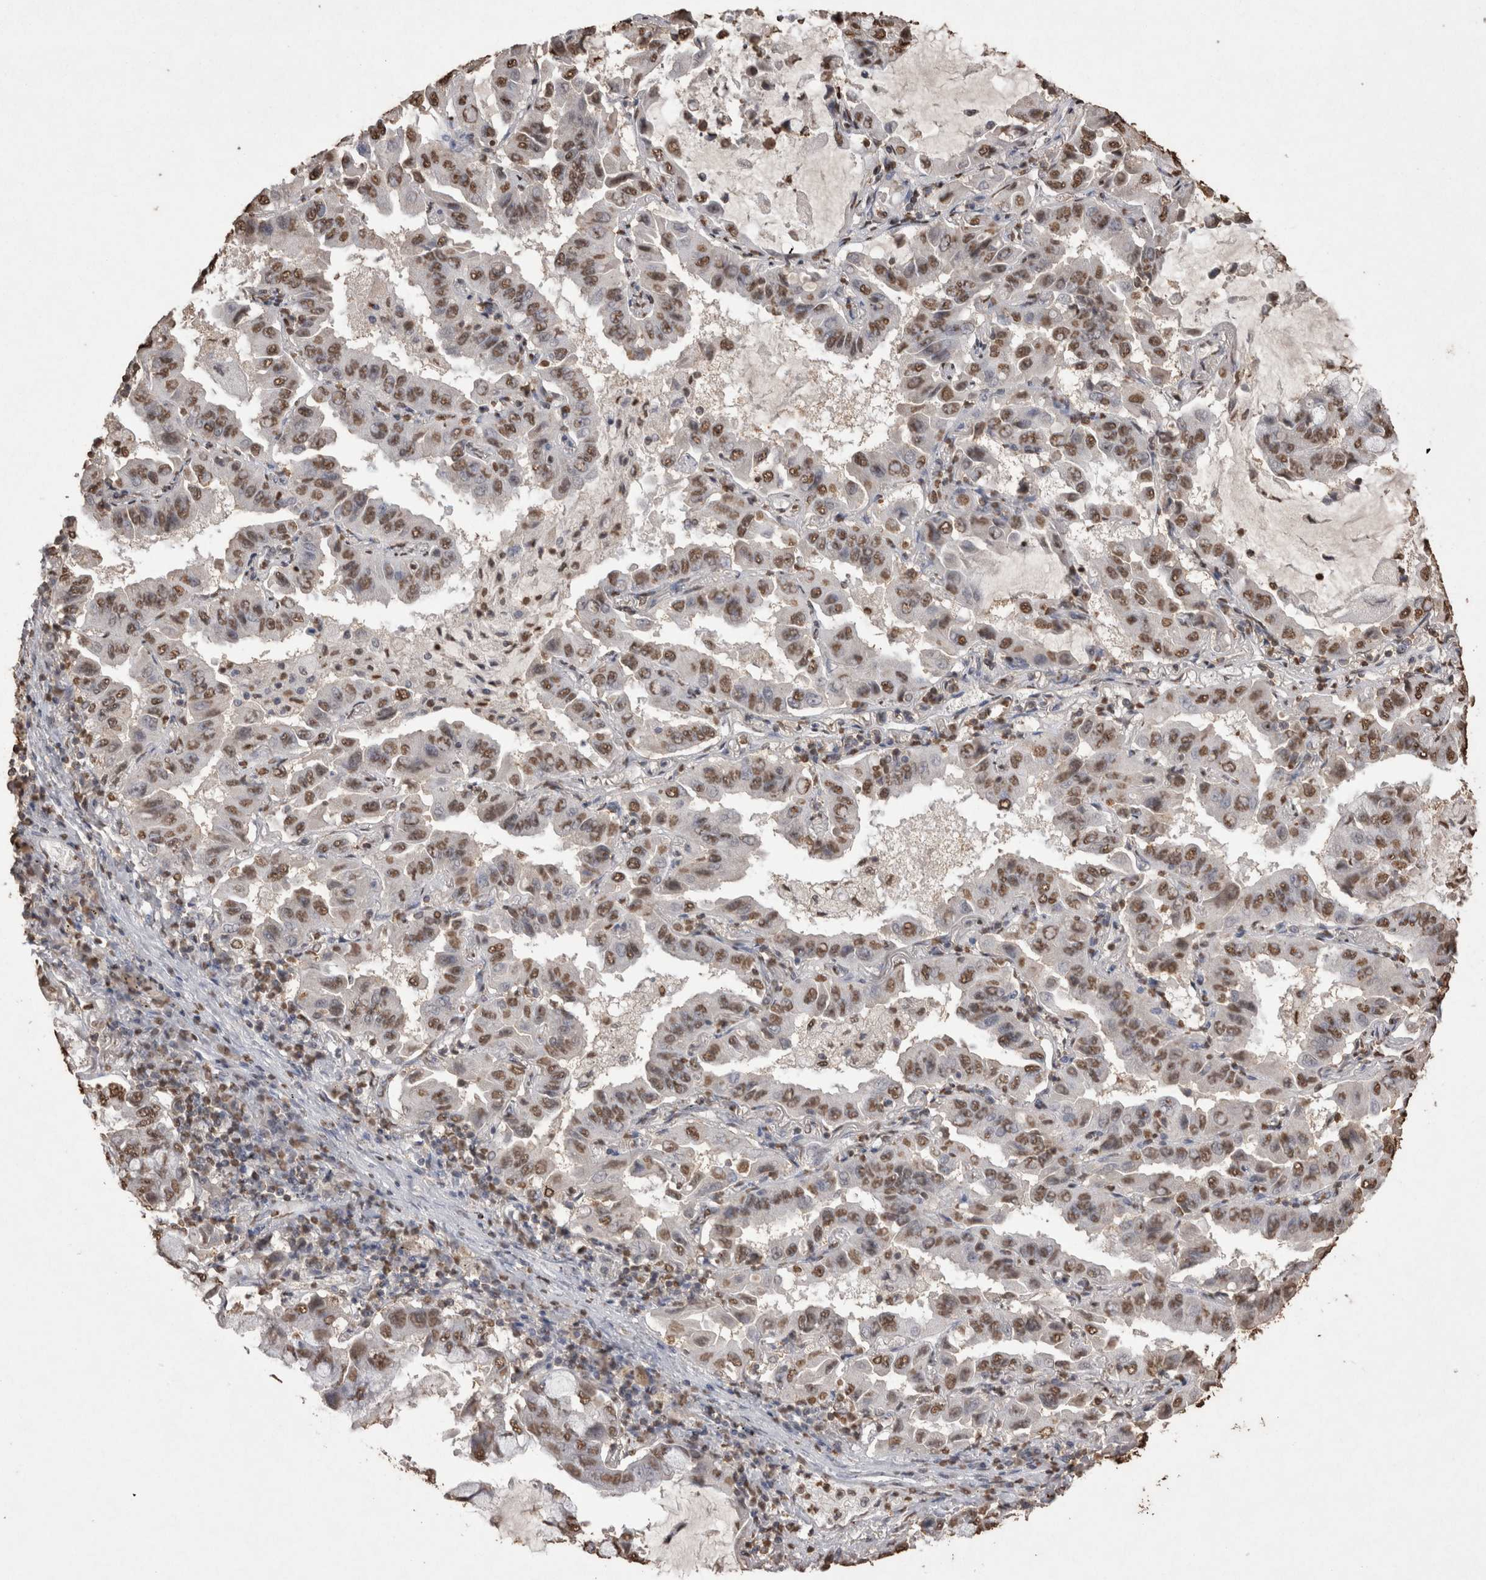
{"staining": {"intensity": "moderate", "quantity": ">75%", "location": "nuclear"}, "tissue": "lung cancer", "cell_type": "Tumor cells", "image_type": "cancer", "snomed": [{"axis": "morphology", "description": "Adenocarcinoma, NOS"}, {"axis": "topography", "description": "Lung"}], "caption": "Immunohistochemical staining of human lung cancer demonstrates moderate nuclear protein expression in approximately >75% of tumor cells.", "gene": "POU5F1", "patient": {"sex": "male", "age": 64}}